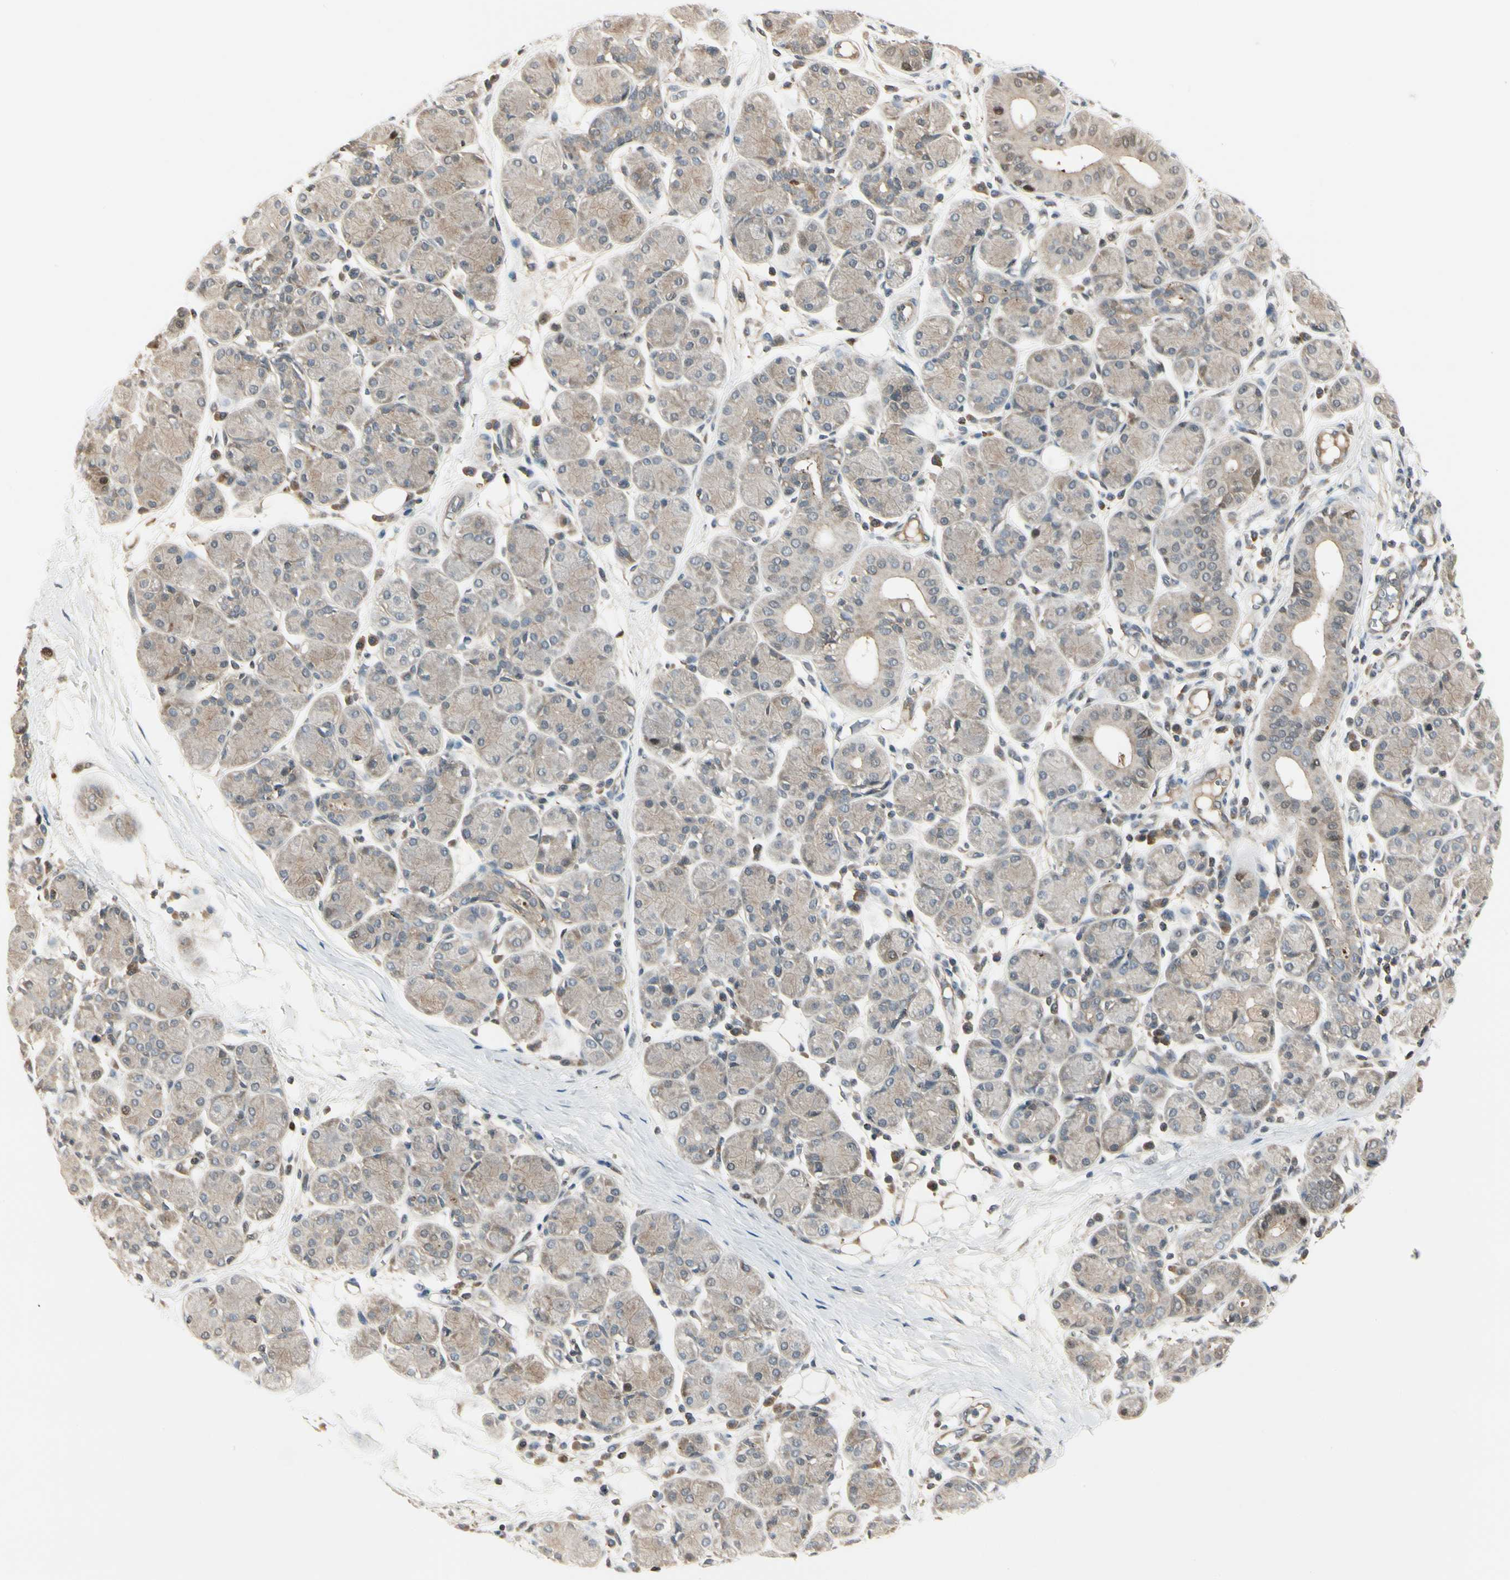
{"staining": {"intensity": "weak", "quantity": "25%-75%", "location": "cytoplasmic/membranous"}, "tissue": "salivary gland", "cell_type": "Glandular cells", "image_type": "normal", "snomed": [{"axis": "morphology", "description": "Normal tissue, NOS"}, {"axis": "morphology", "description": "Inflammation, NOS"}, {"axis": "topography", "description": "Lymph node"}, {"axis": "topography", "description": "Salivary gland"}], "caption": "The photomicrograph displays staining of unremarkable salivary gland, revealing weak cytoplasmic/membranous protein positivity (brown color) within glandular cells.", "gene": "EVC", "patient": {"sex": "male", "age": 3}}